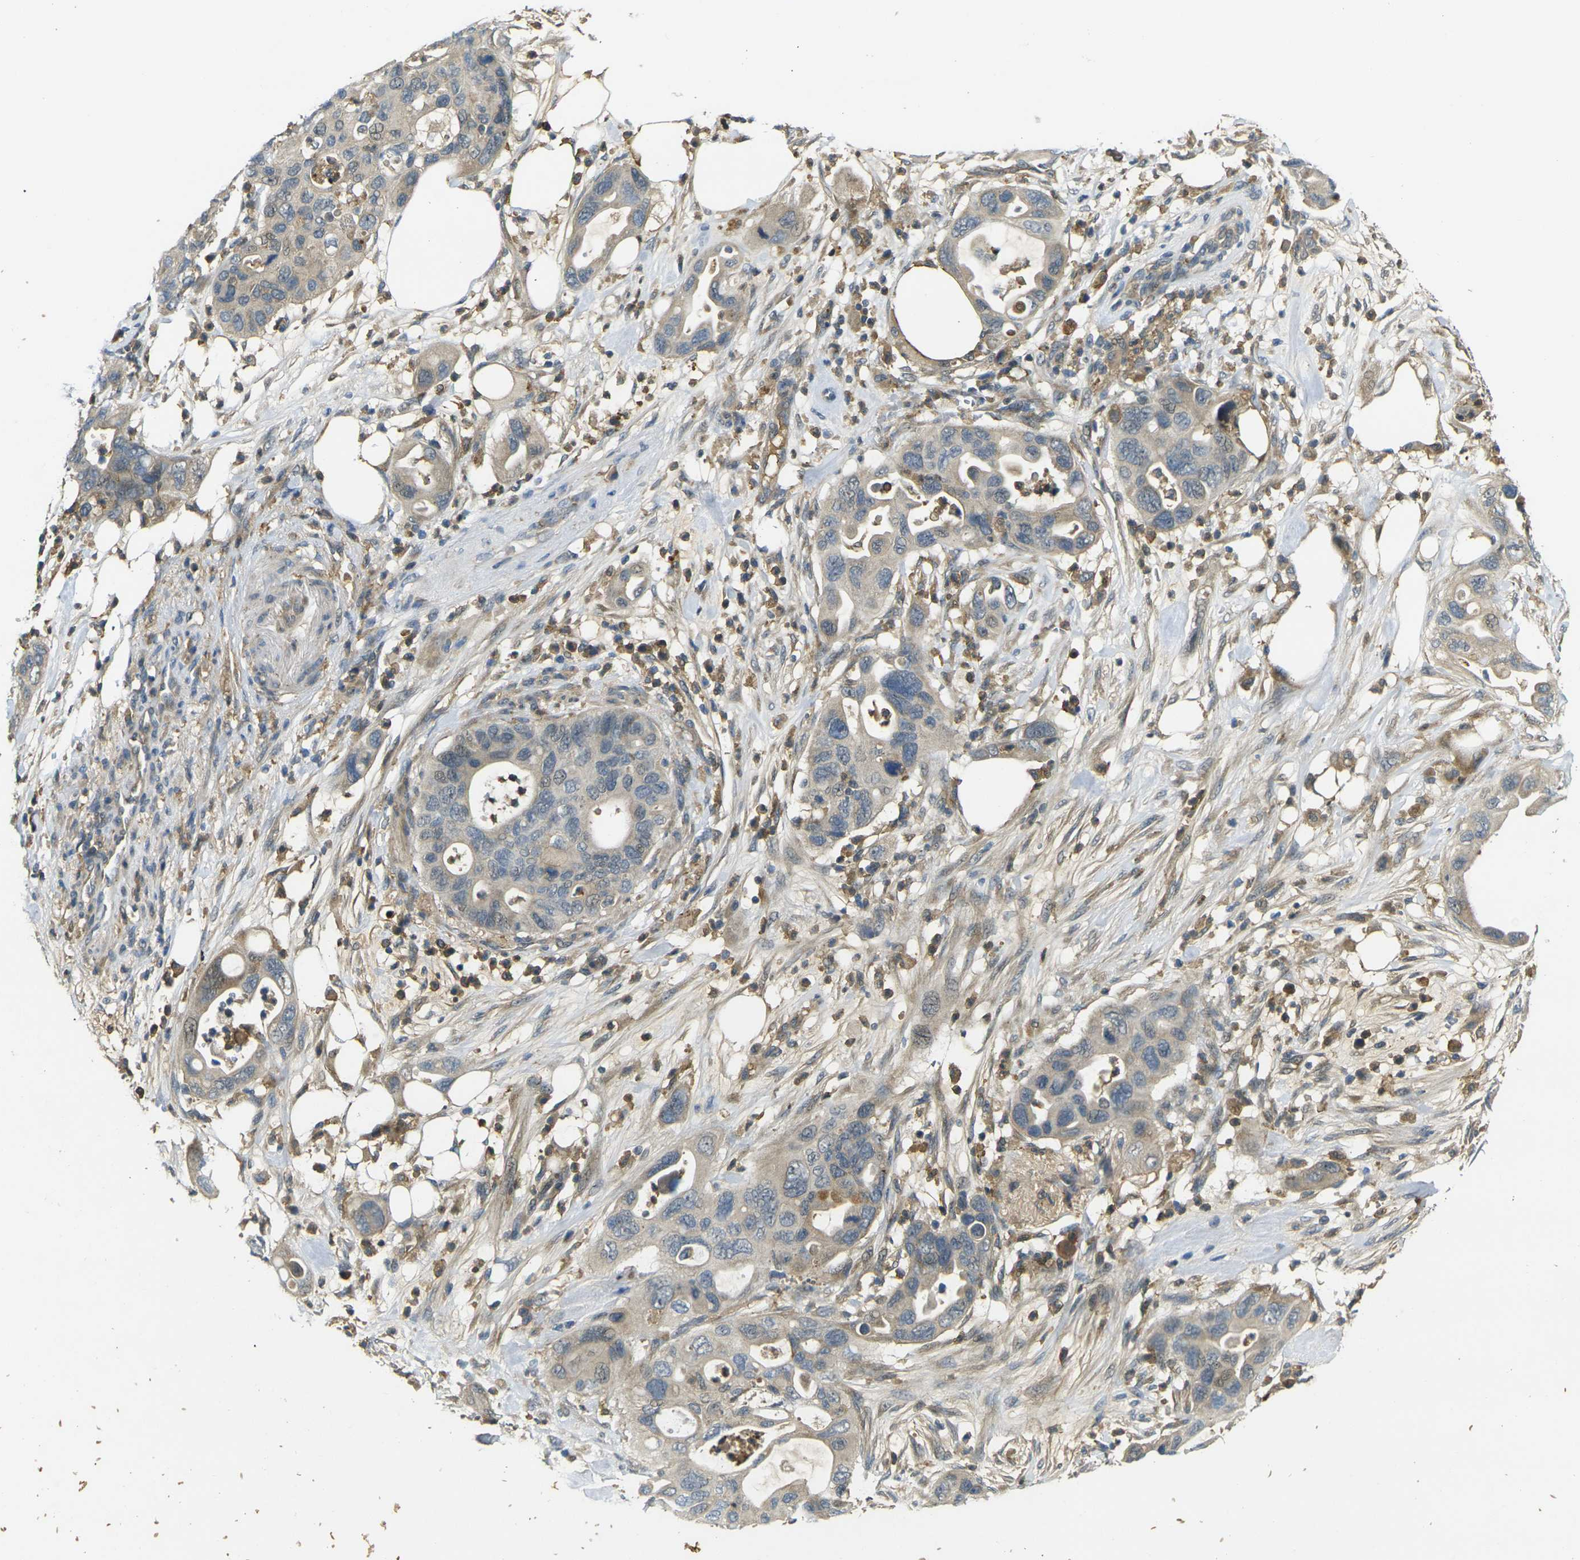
{"staining": {"intensity": "weak", "quantity": "<25%", "location": "cytoplasmic/membranous"}, "tissue": "pancreatic cancer", "cell_type": "Tumor cells", "image_type": "cancer", "snomed": [{"axis": "morphology", "description": "Adenocarcinoma, NOS"}, {"axis": "topography", "description": "Pancreas"}], "caption": "Tumor cells show no significant protein staining in adenocarcinoma (pancreatic).", "gene": "PIGL", "patient": {"sex": "female", "age": 71}}